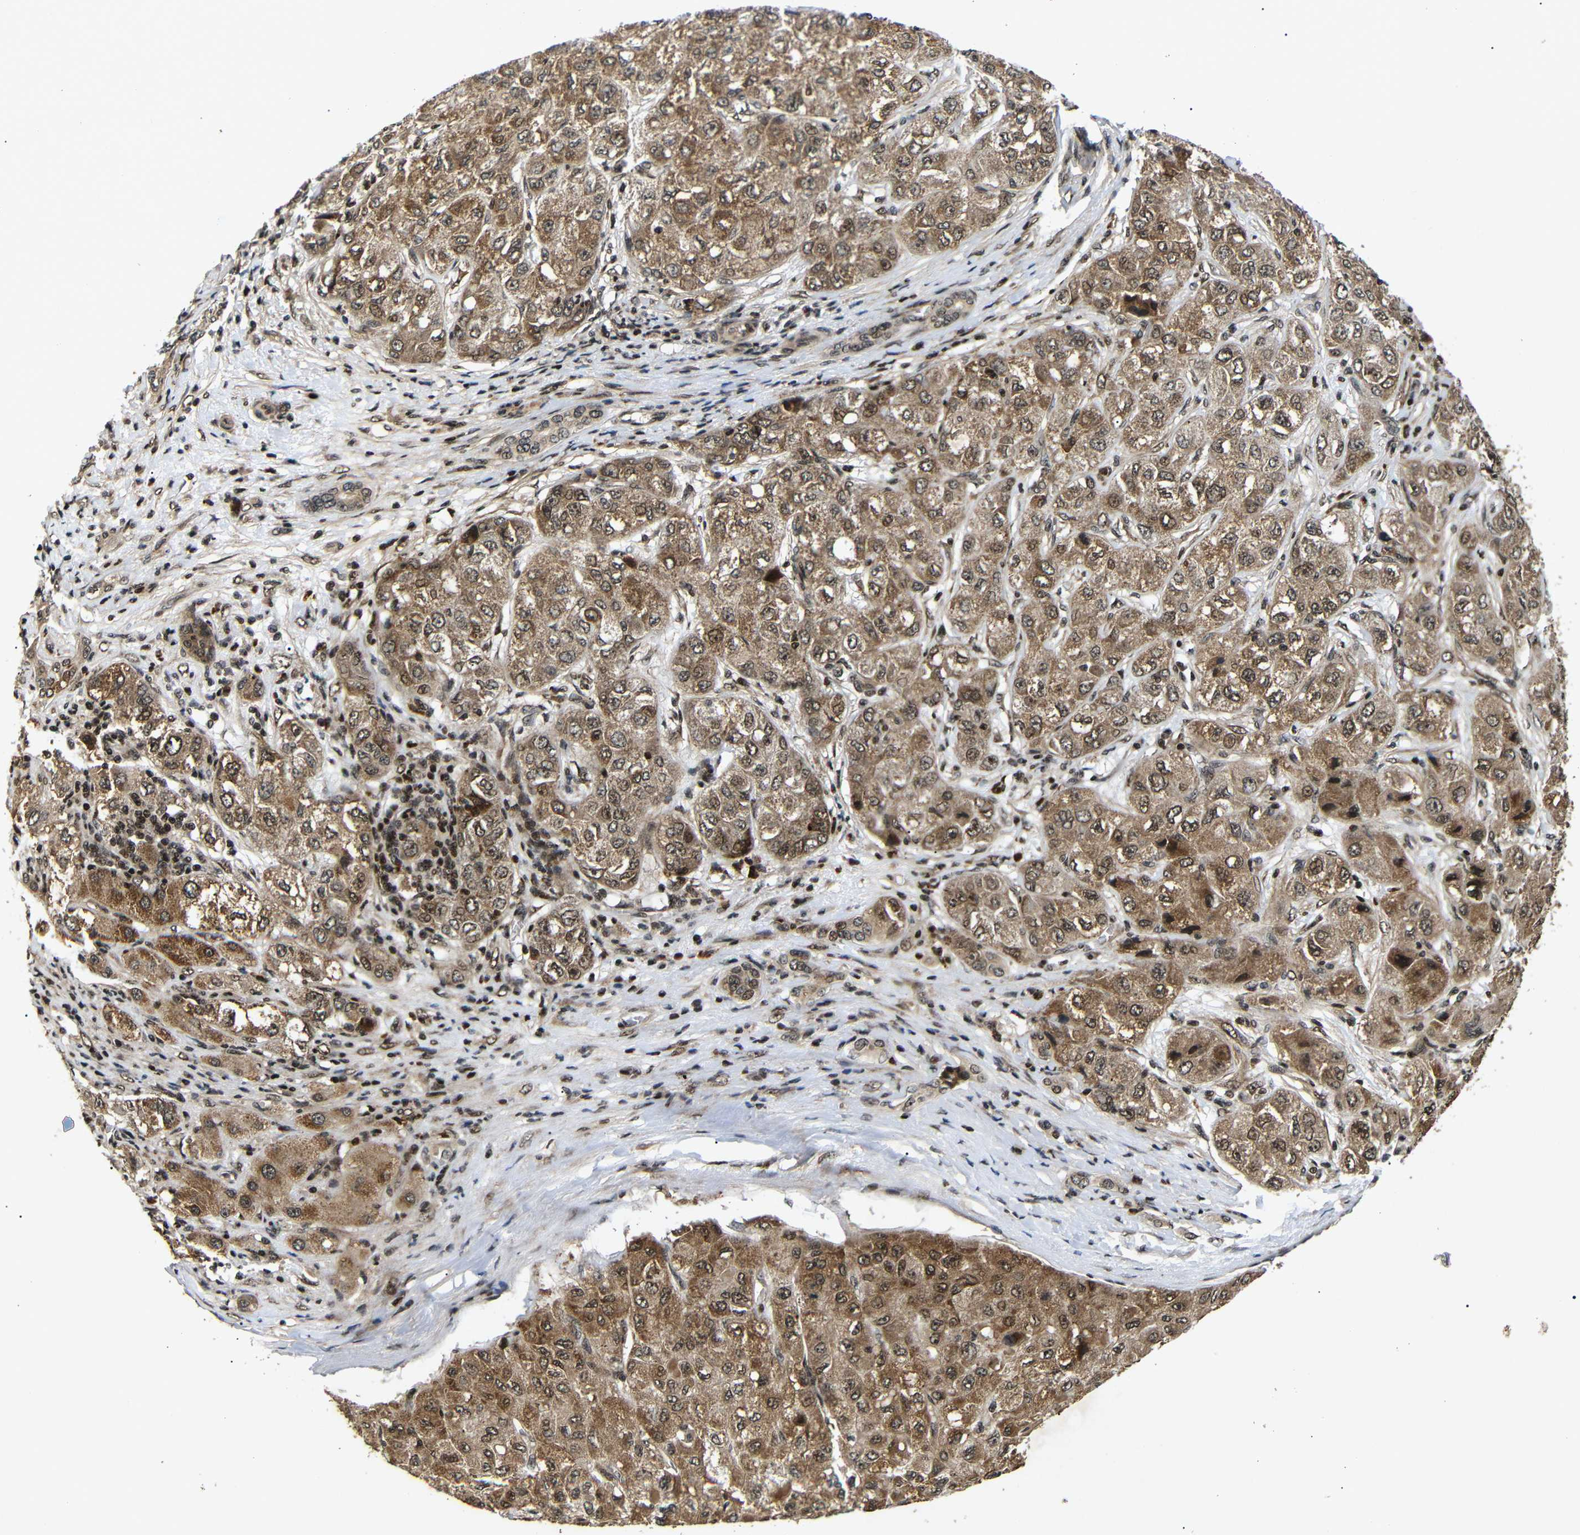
{"staining": {"intensity": "moderate", "quantity": ">75%", "location": "cytoplasmic/membranous,nuclear"}, "tissue": "liver cancer", "cell_type": "Tumor cells", "image_type": "cancer", "snomed": [{"axis": "morphology", "description": "Carcinoma, Hepatocellular, NOS"}, {"axis": "topography", "description": "Liver"}], "caption": "Immunohistochemistry (DAB) staining of human liver cancer exhibits moderate cytoplasmic/membranous and nuclear protein positivity in approximately >75% of tumor cells.", "gene": "KIF23", "patient": {"sex": "male", "age": 80}}